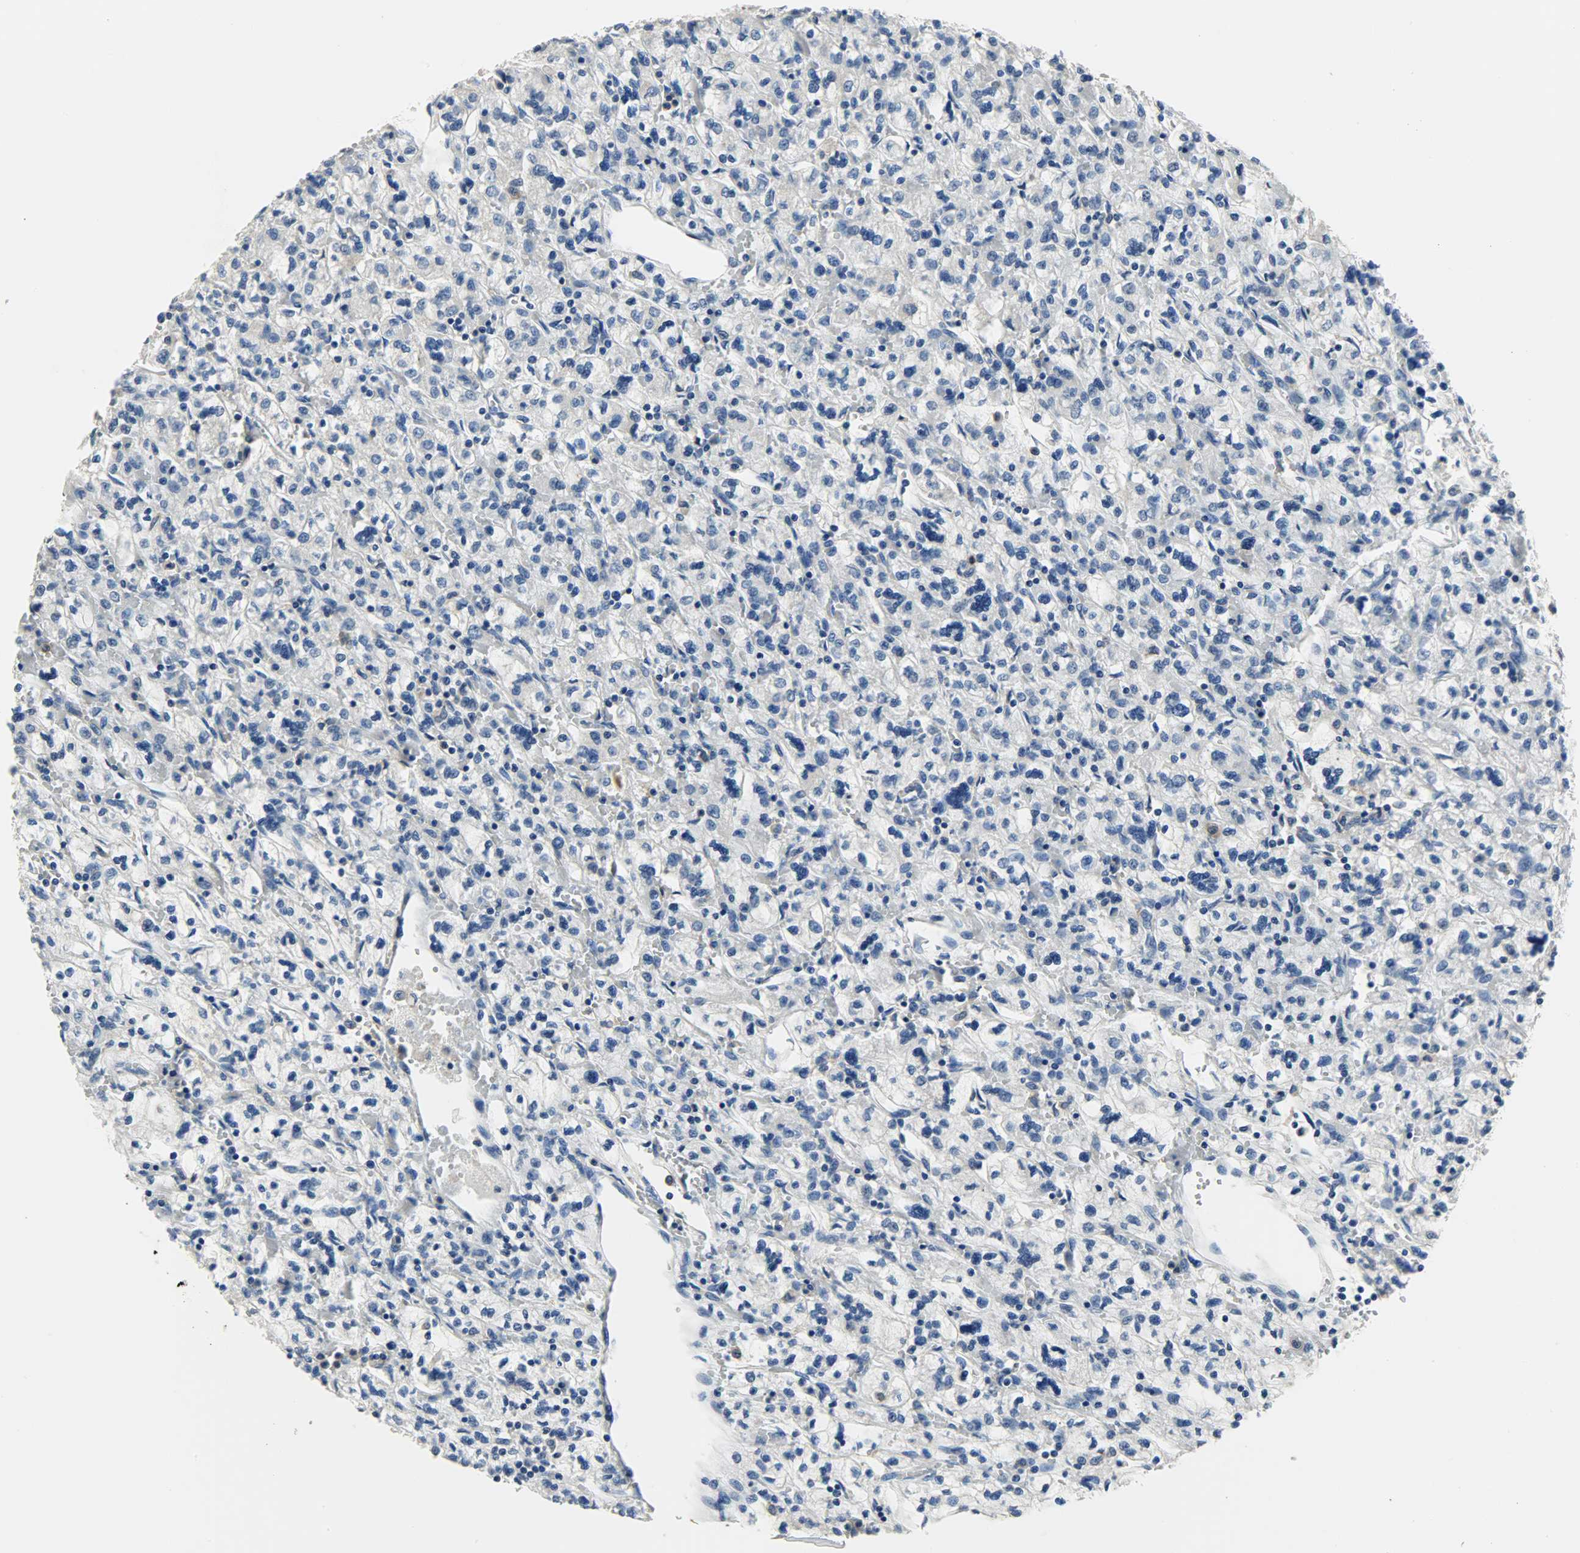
{"staining": {"intensity": "negative", "quantity": "none", "location": "none"}, "tissue": "renal cancer", "cell_type": "Tumor cells", "image_type": "cancer", "snomed": [{"axis": "morphology", "description": "Adenocarcinoma, NOS"}, {"axis": "topography", "description": "Kidney"}], "caption": "The photomicrograph reveals no staining of tumor cells in renal cancer (adenocarcinoma).", "gene": "SKAP2", "patient": {"sex": "female", "age": 83}}